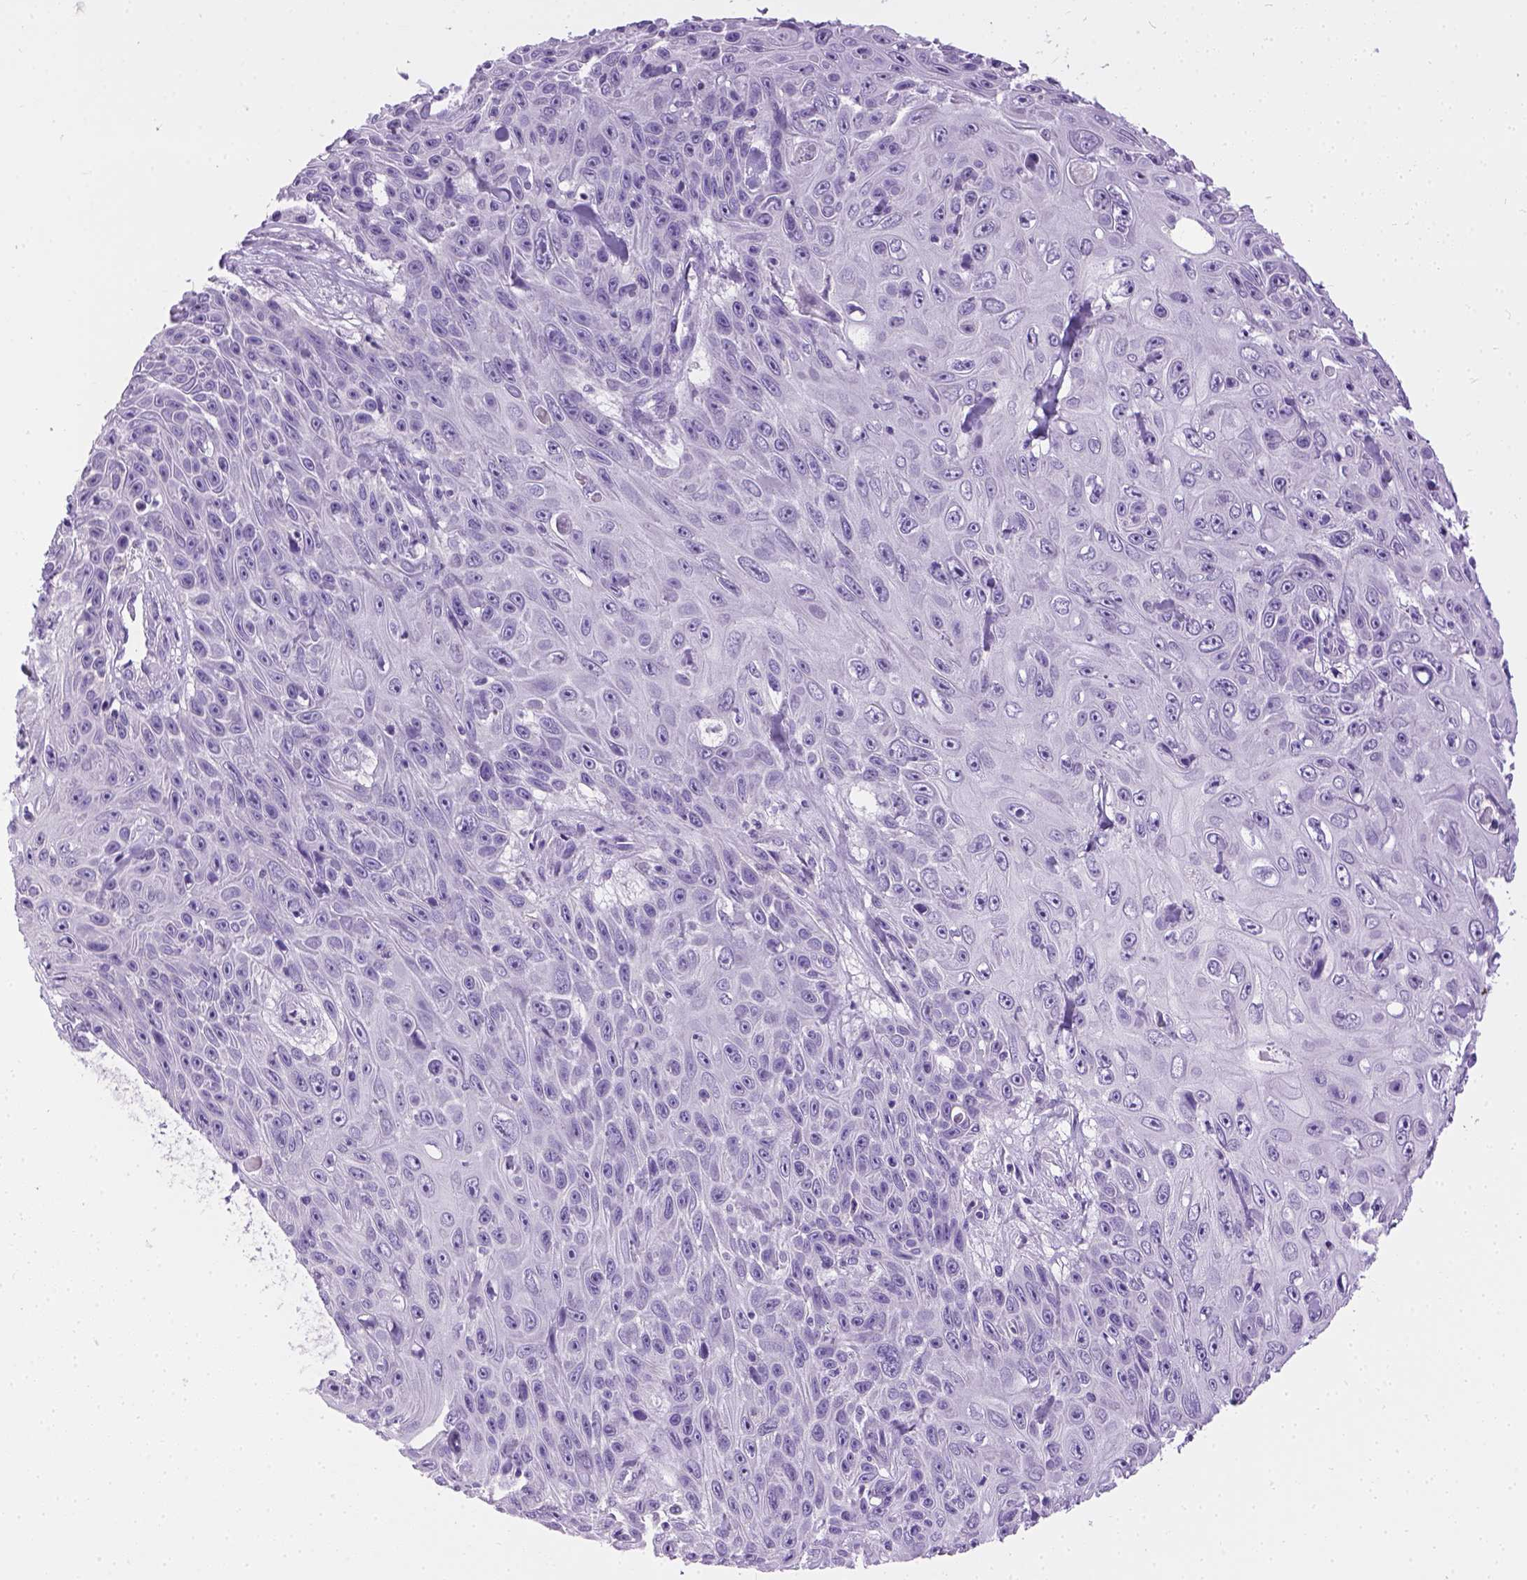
{"staining": {"intensity": "negative", "quantity": "none", "location": "none"}, "tissue": "skin cancer", "cell_type": "Tumor cells", "image_type": "cancer", "snomed": [{"axis": "morphology", "description": "Squamous cell carcinoma, NOS"}, {"axis": "topography", "description": "Skin"}], "caption": "A high-resolution image shows IHC staining of skin cancer (squamous cell carcinoma), which demonstrates no significant staining in tumor cells.", "gene": "TMEM38A", "patient": {"sex": "male", "age": 82}}